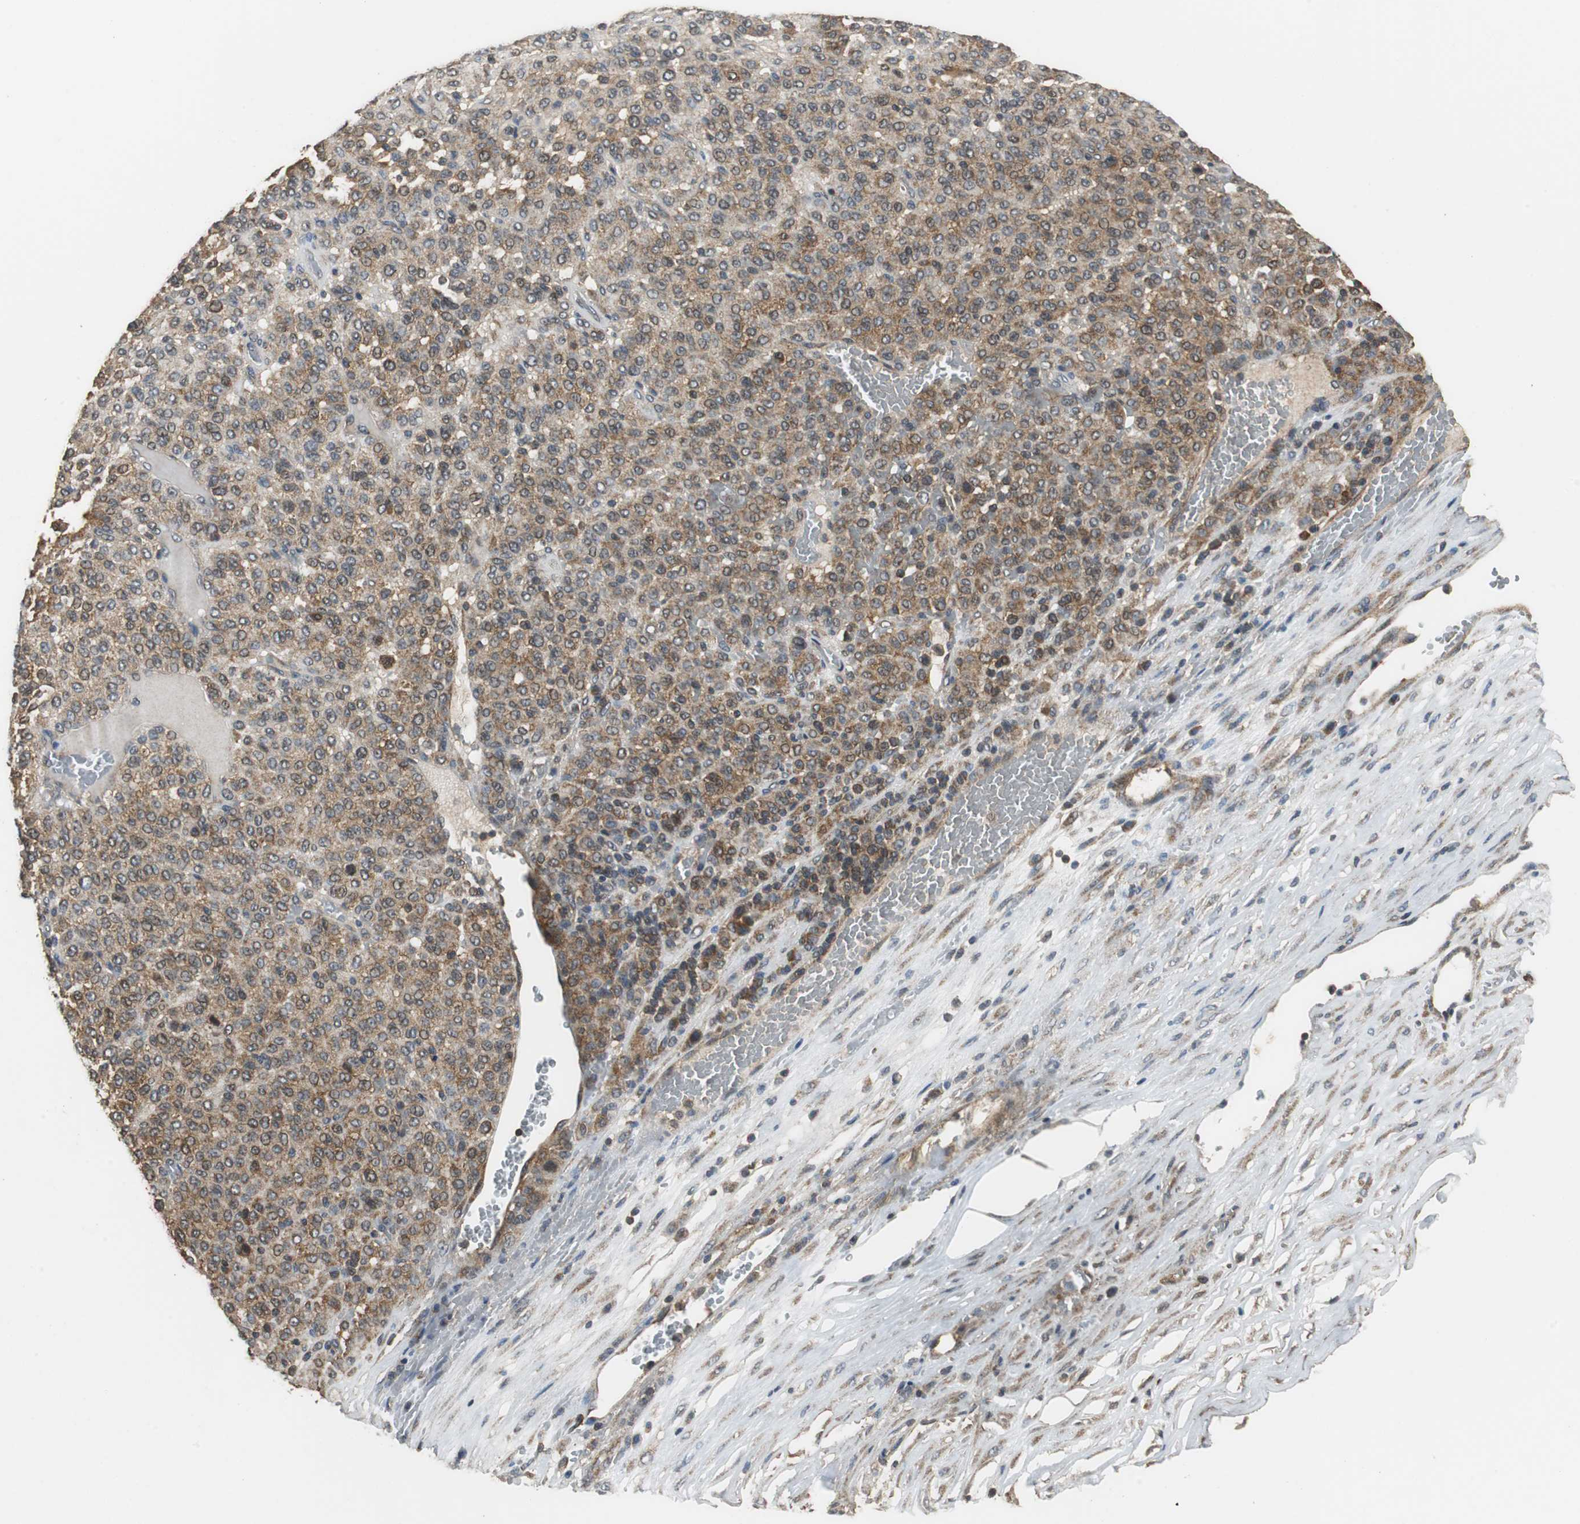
{"staining": {"intensity": "moderate", "quantity": ">75%", "location": "cytoplasmic/membranous"}, "tissue": "melanoma", "cell_type": "Tumor cells", "image_type": "cancer", "snomed": [{"axis": "morphology", "description": "Malignant melanoma, Metastatic site"}, {"axis": "topography", "description": "Pancreas"}], "caption": "Human melanoma stained for a protein (brown) displays moderate cytoplasmic/membranous positive staining in about >75% of tumor cells.", "gene": "VBP1", "patient": {"sex": "female", "age": 30}}